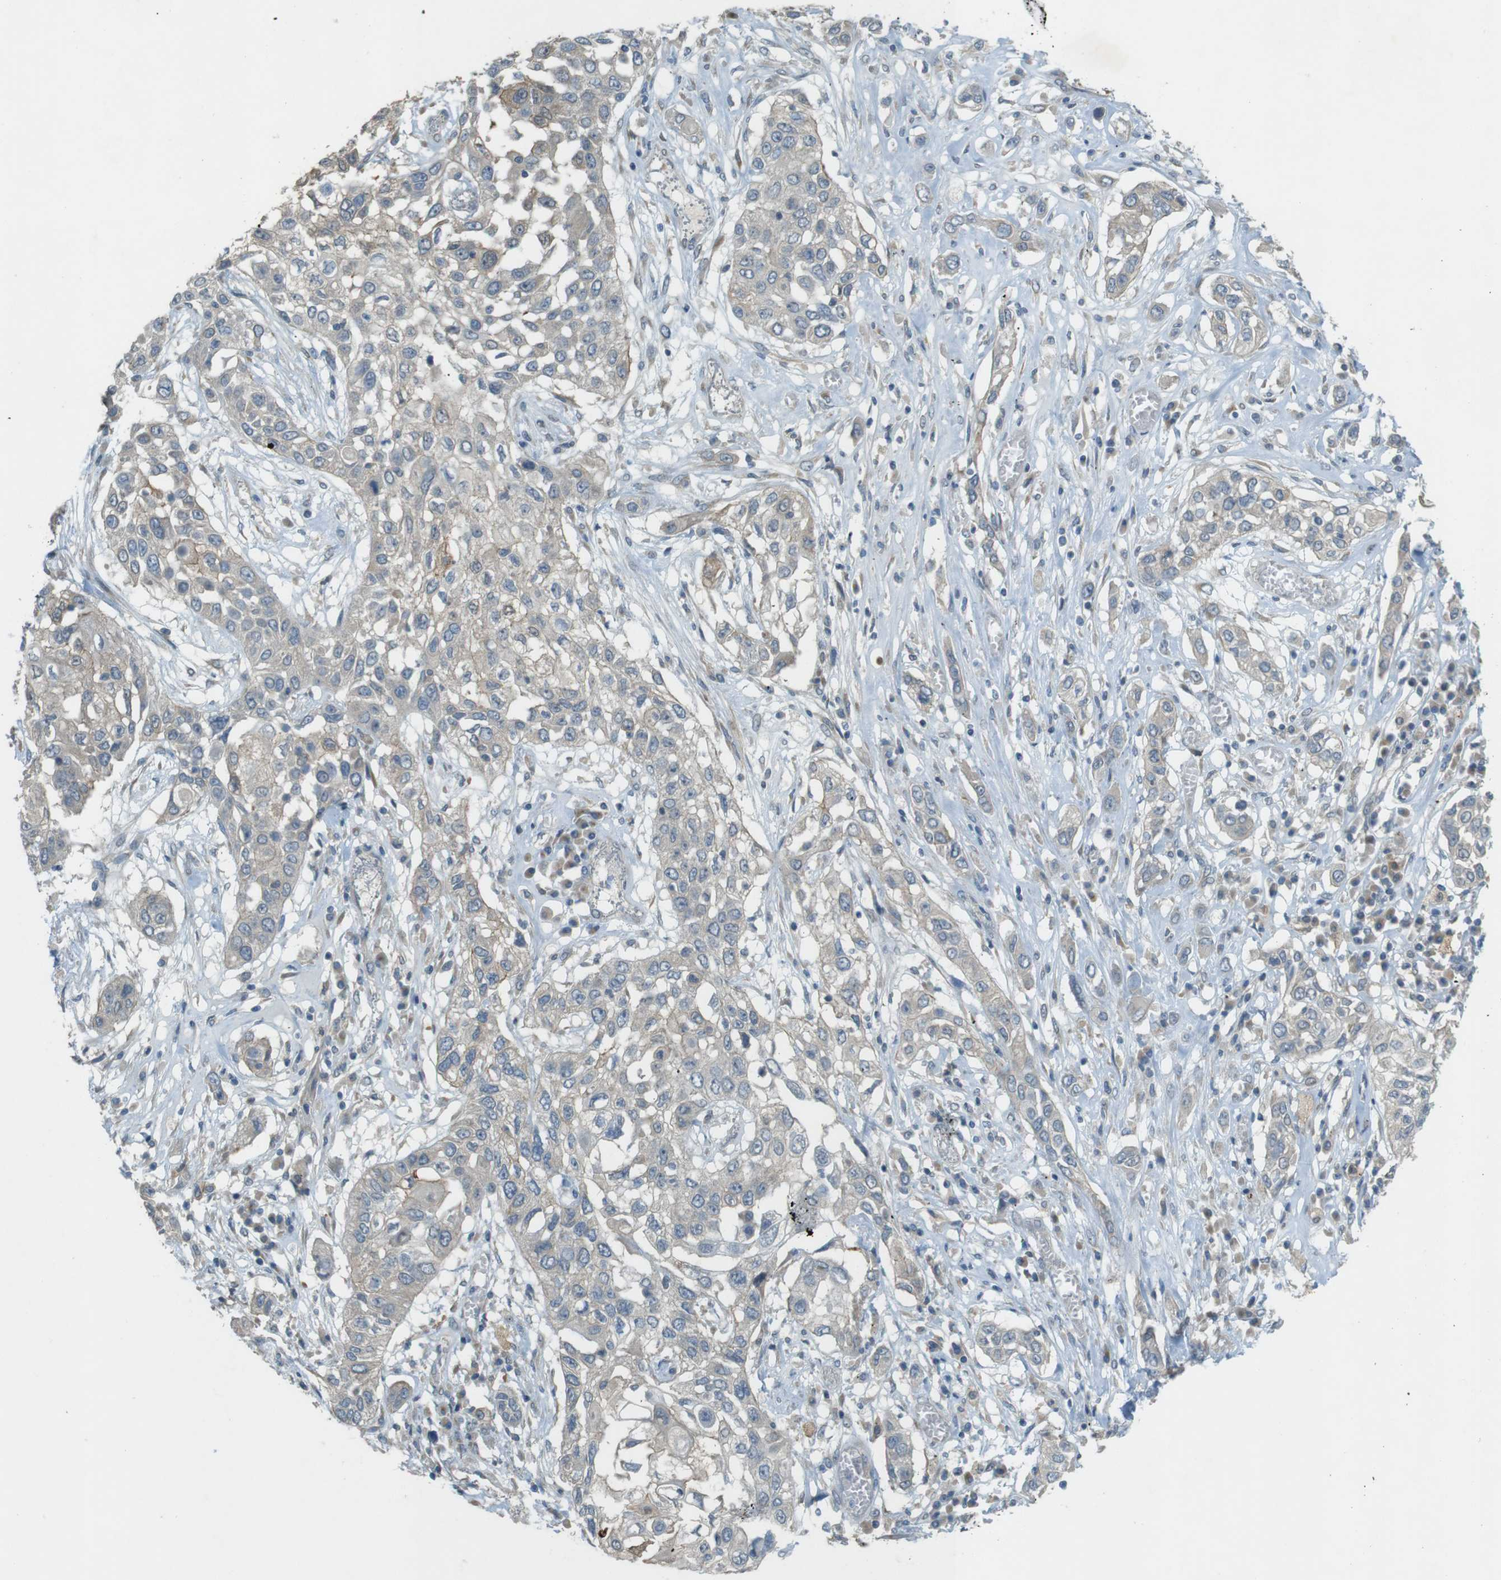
{"staining": {"intensity": "negative", "quantity": "none", "location": "none"}, "tissue": "lung cancer", "cell_type": "Tumor cells", "image_type": "cancer", "snomed": [{"axis": "morphology", "description": "Squamous cell carcinoma, NOS"}, {"axis": "topography", "description": "Lung"}], "caption": "IHC image of lung squamous cell carcinoma stained for a protein (brown), which reveals no staining in tumor cells. (IHC, brightfield microscopy, high magnification).", "gene": "TMEM41B", "patient": {"sex": "male", "age": 71}}